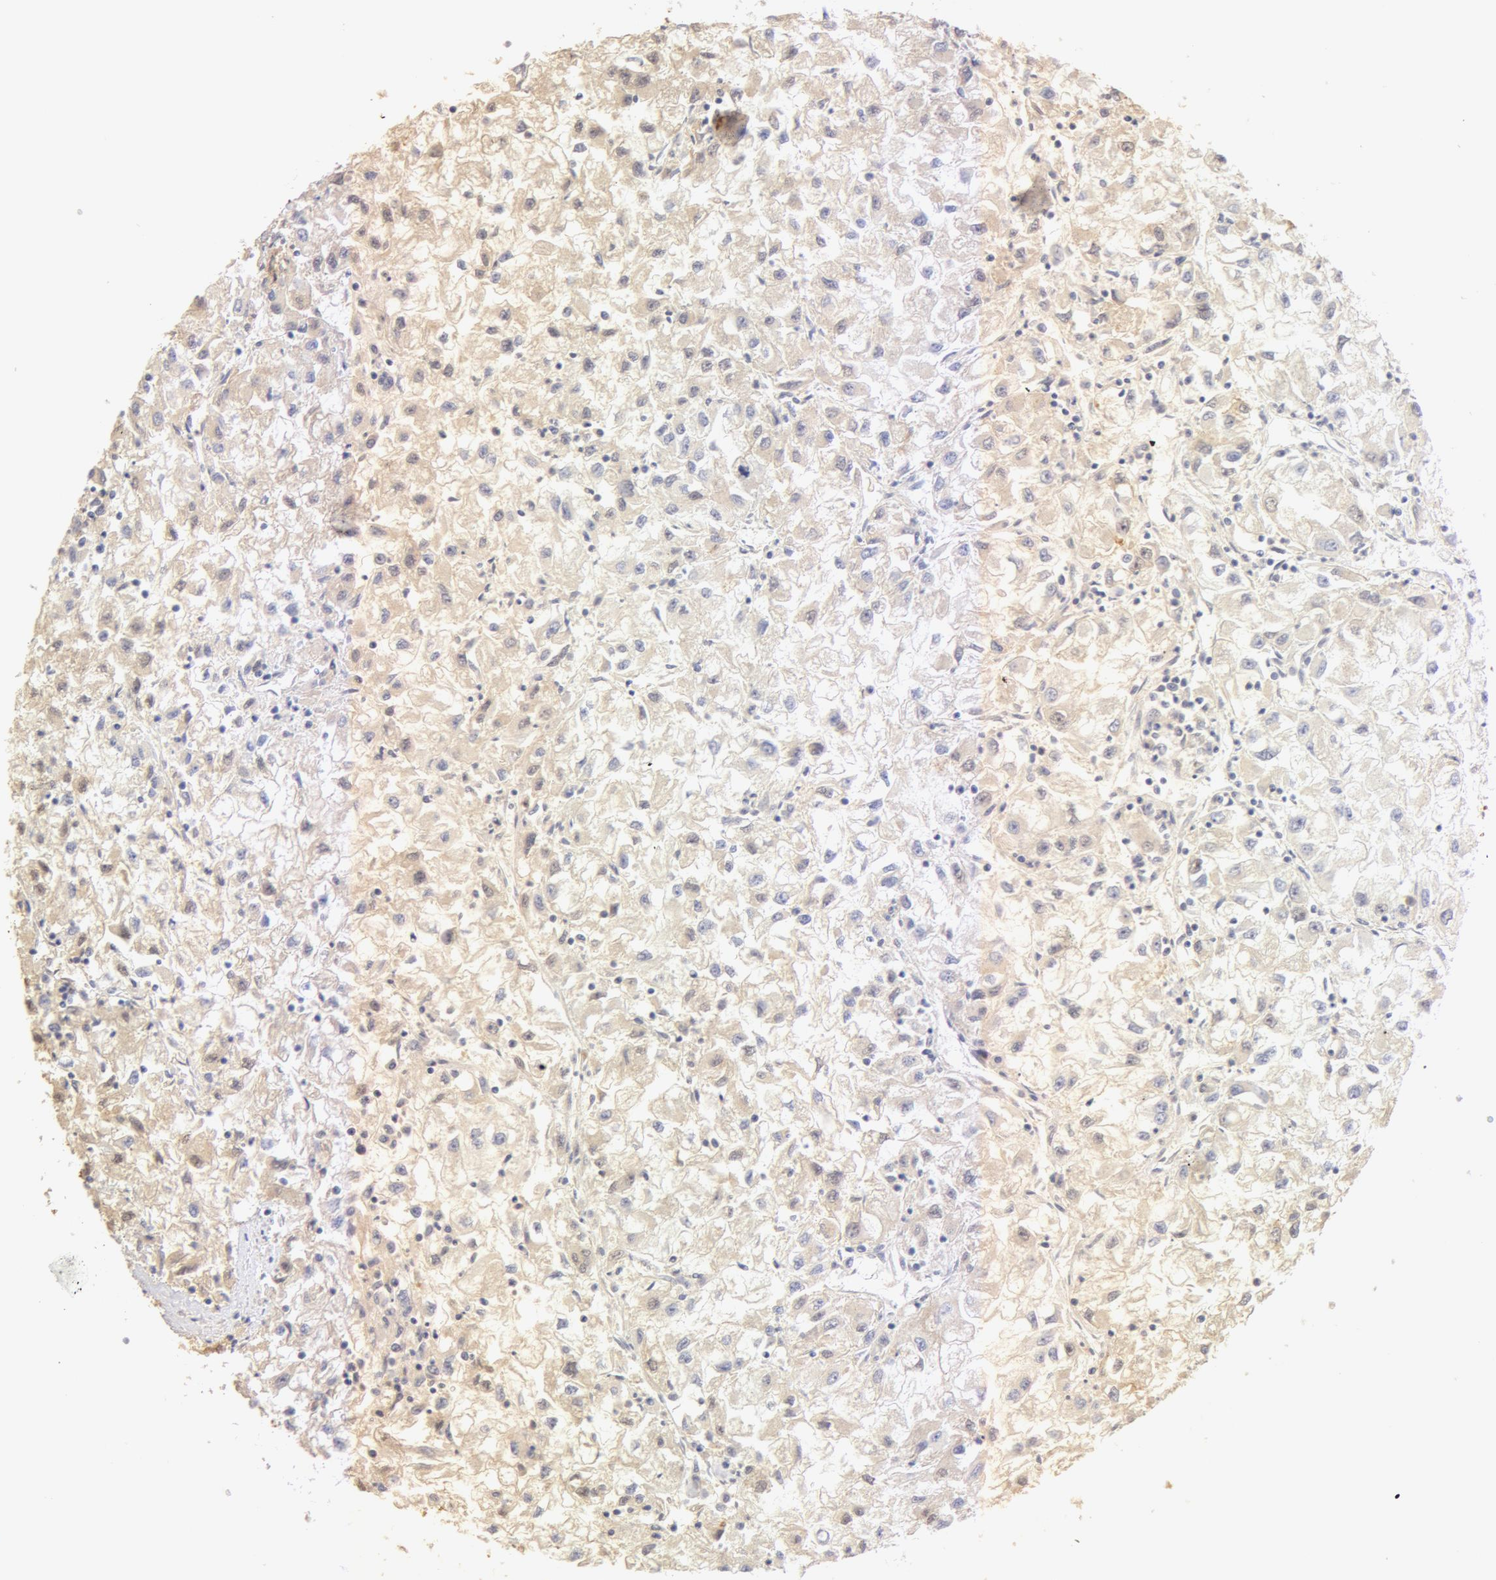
{"staining": {"intensity": "weak", "quantity": "25%-75%", "location": "cytoplasmic/membranous,nuclear"}, "tissue": "renal cancer", "cell_type": "Tumor cells", "image_type": "cancer", "snomed": [{"axis": "morphology", "description": "Adenocarcinoma, NOS"}, {"axis": "topography", "description": "Kidney"}], "caption": "Tumor cells display low levels of weak cytoplasmic/membranous and nuclear expression in about 25%-75% of cells in adenocarcinoma (renal). Immunohistochemistry (ihc) stains the protein of interest in brown and the nuclei are stained blue.", "gene": "TF", "patient": {"sex": "male", "age": 59}}